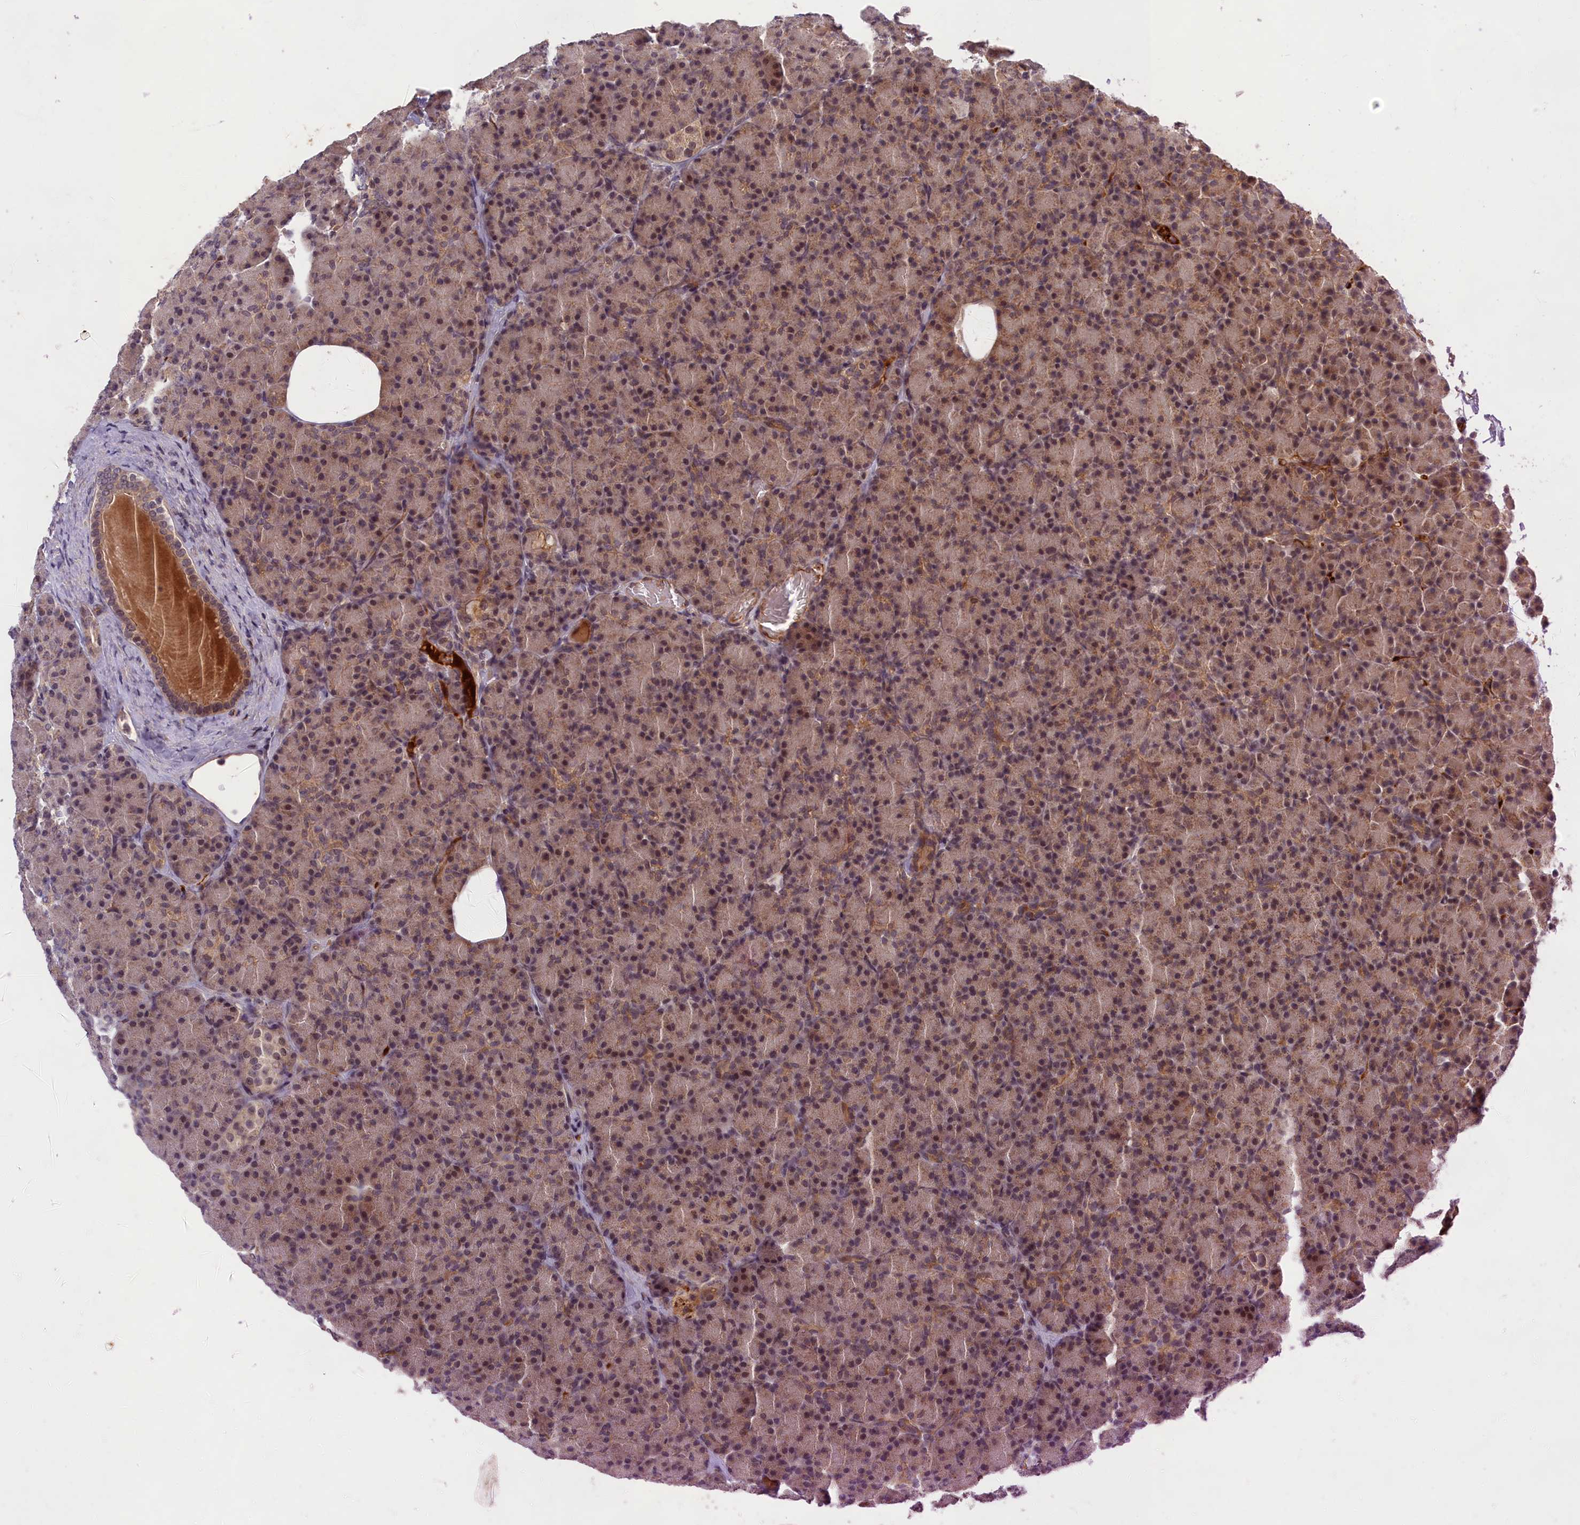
{"staining": {"intensity": "moderate", "quantity": ">75%", "location": "cytoplasmic/membranous"}, "tissue": "pancreas", "cell_type": "Exocrine glandular cells", "image_type": "normal", "snomed": [{"axis": "morphology", "description": "Normal tissue, NOS"}, {"axis": "topography", "description": "Pancreas"}], "caption": "Immunohistochemistry staining of normal pancreas, which shows medium levels of moderate cytoplasmic/membranous expression in about >75% of exocrine glandular cells indicating moderate cytoplasmic/membranous protein staining. The staining was performed using DAB (3,3'-diaminobenzidine) (brown) for protein detection and nuclei were counterstained in hematoxylin (blue).", "gene": "EARS2", "patient": {"sex": "female", "age": 43}}